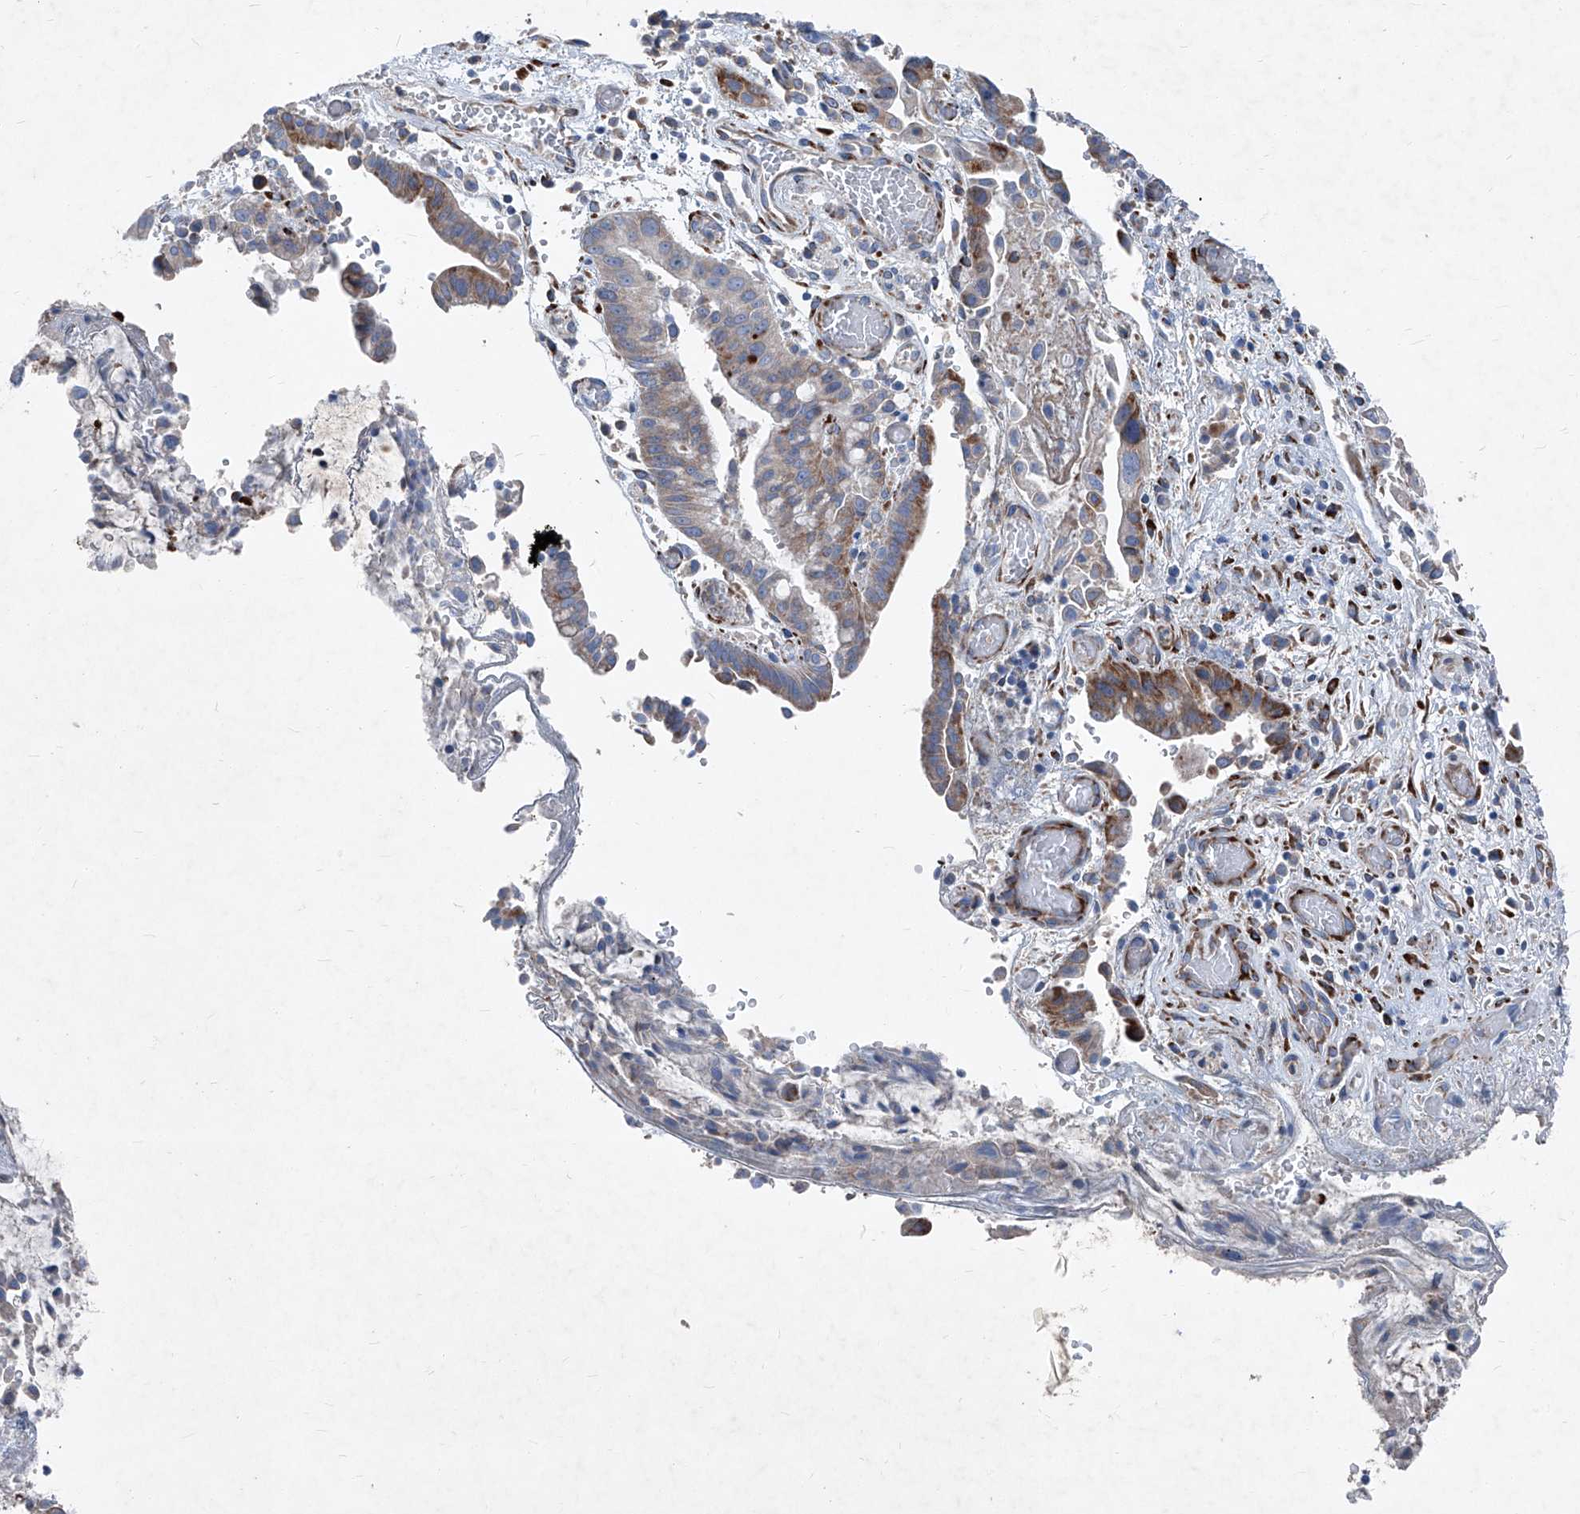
{"staining": {"intensity": "moderate", "quantity": "<25%", "location": "cytoplasmic/membranous"}, "tissue": "liver cancer", "cell_type": "Tumor cells", "image_type": "cancer", "snomed": [{"axis": "morphology", "description": "Cholangiocarcinoma"}, {"axis": "topography", "description": "Liver"}], "caption": "Liver cancer stained for a protein (brown) reveals moderate cytoplasmic/membranous positive expression in approximately <25% of tumor cells.", "gene": "IFI27", "patient": {"sex": "female", "age": 54}}